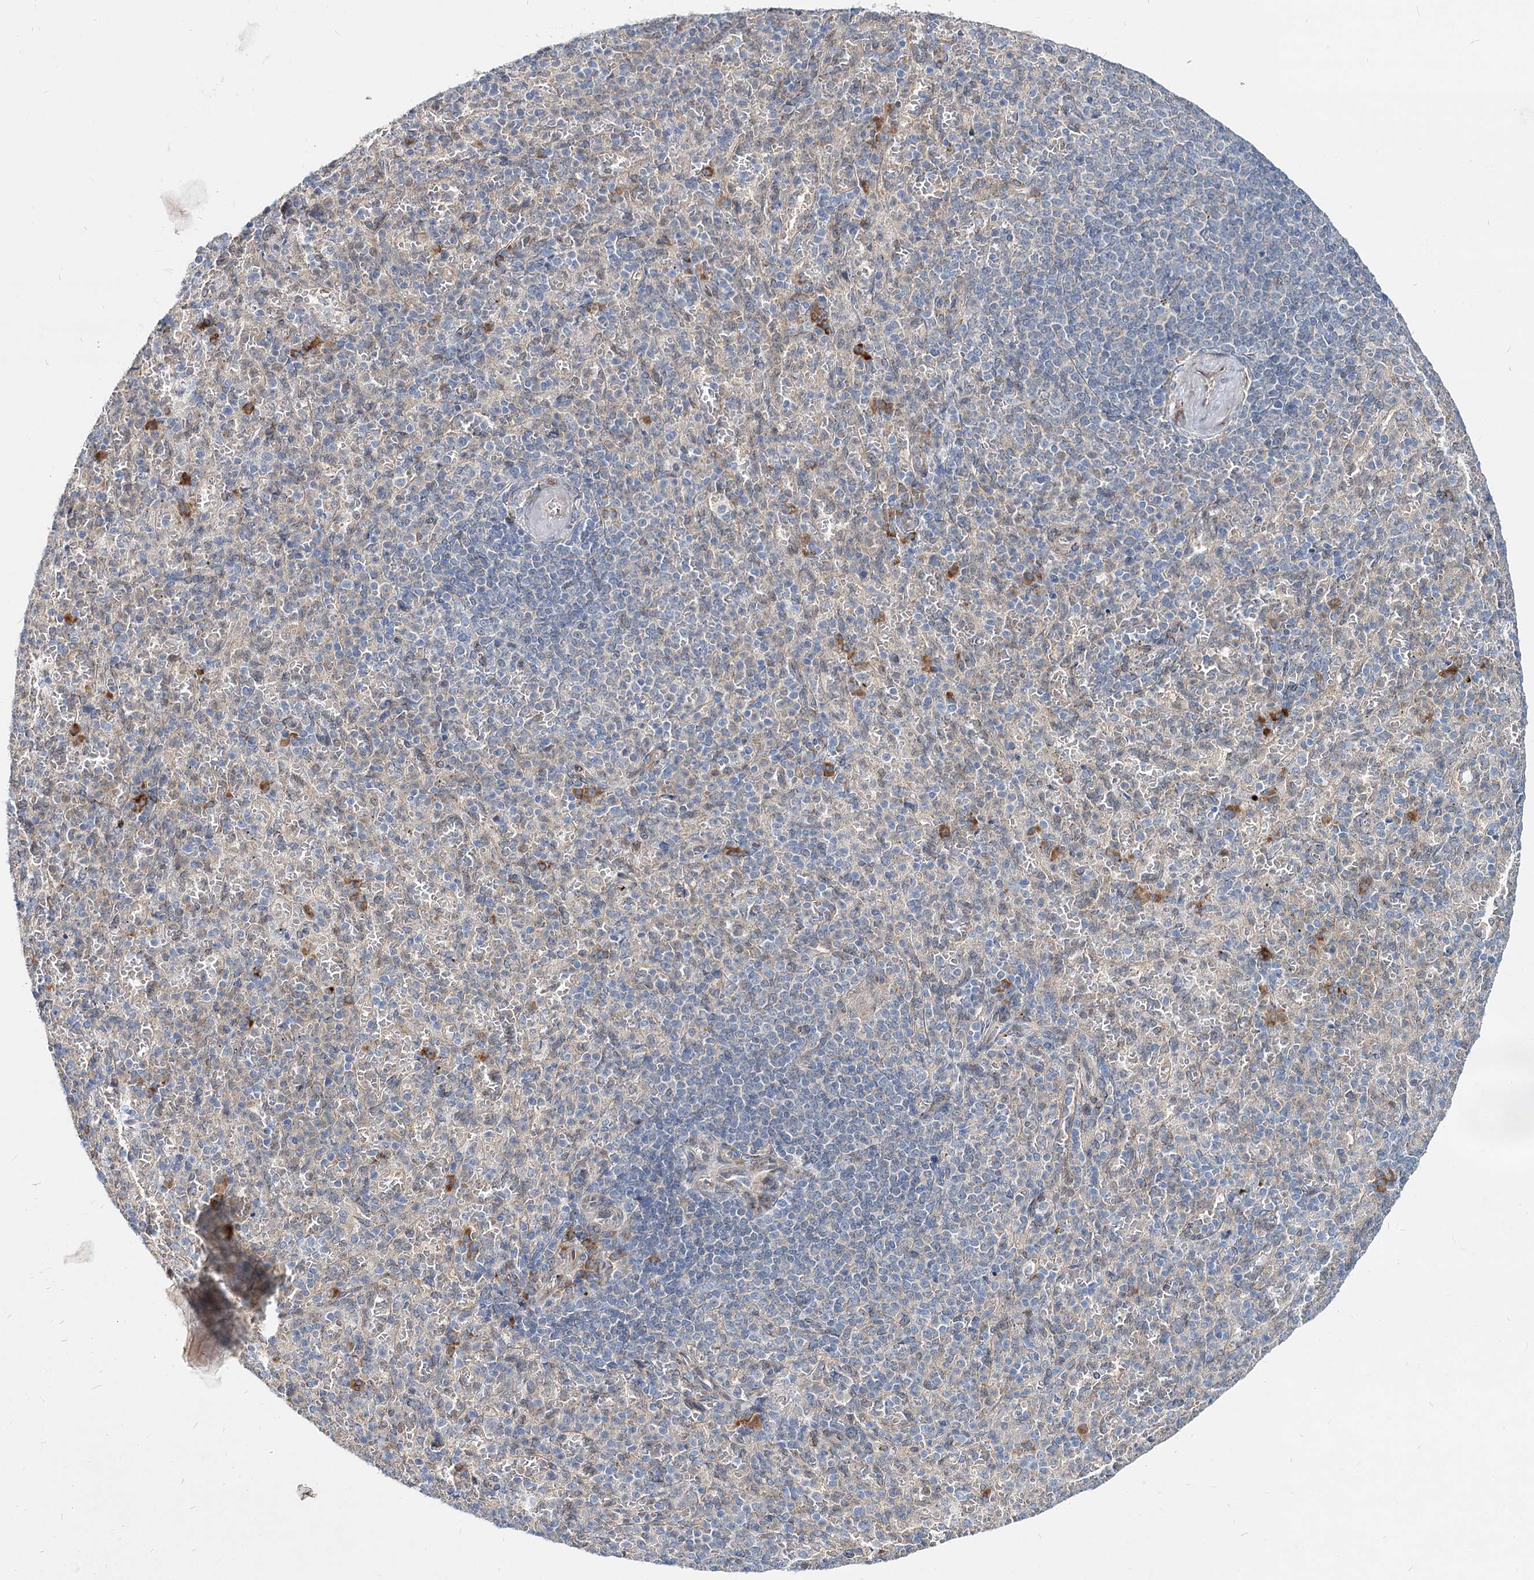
{"staining": {"intensity": "moderate", "quantity": "<25%", "location": "cytoplasmic/membranous"}, "tissue": "spleen", "cell_type": "Cells in red pulp", "image_type": "normal", "snomed": [{"axis": "morphology", "description": "Normal tissue, NOS"}, {"axis": "topography", "description": "Spleen"}], "caption": "Immunohistochemical staining of unremarkable human spleen shows moderate cytoplasmic/membranous protein staining in about <25% of cells in red pulp. The protein of interest is shown in brown color, while the nuclei are stained blue.", "gene": "SPART", "patient": {"sex": "female", "age": 74}}